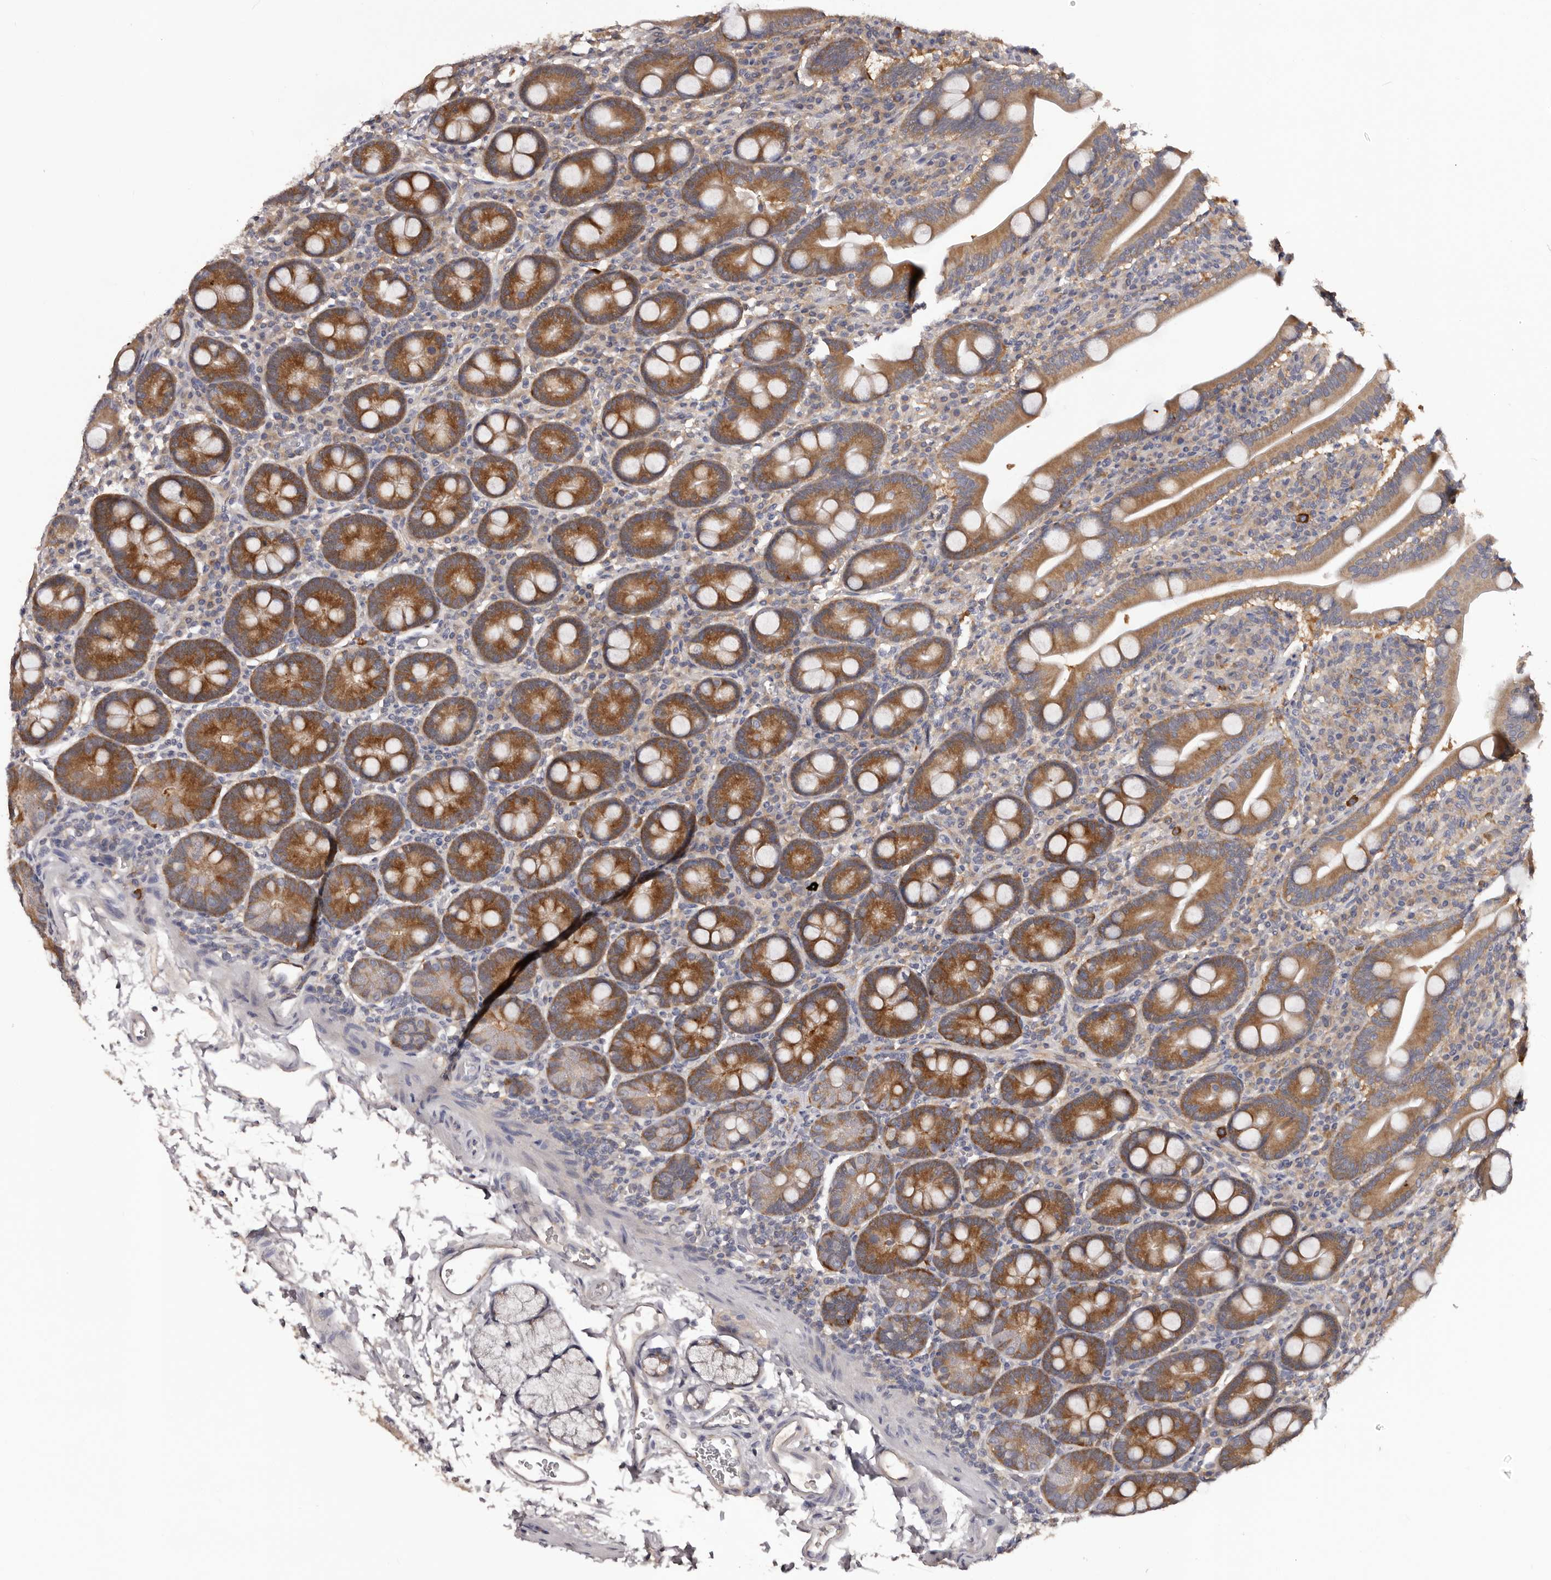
{"staining": {"intensity": "strong", "quantity": "25%-75%", "location": "cytoplasmic/membranous"}, "tissue": "duodenum", "cell_type": "Glandular cells", "image_type": "normal", "snomed": [{"axis": "morphology", "description": "Normal tissue, NOS"}, {"axis": "topography", "description": "Duodenum"}], "caption": "DAB (3,3'-diaminobenzidine) immunohistochemical staining of benign human duodenum demonstrates strong cytoplasmic/membranous protein positivity in approximately 25%-75% of glandular cells.", "gene": "LTV1", "patient": {"sex": "male", "age": 35}}